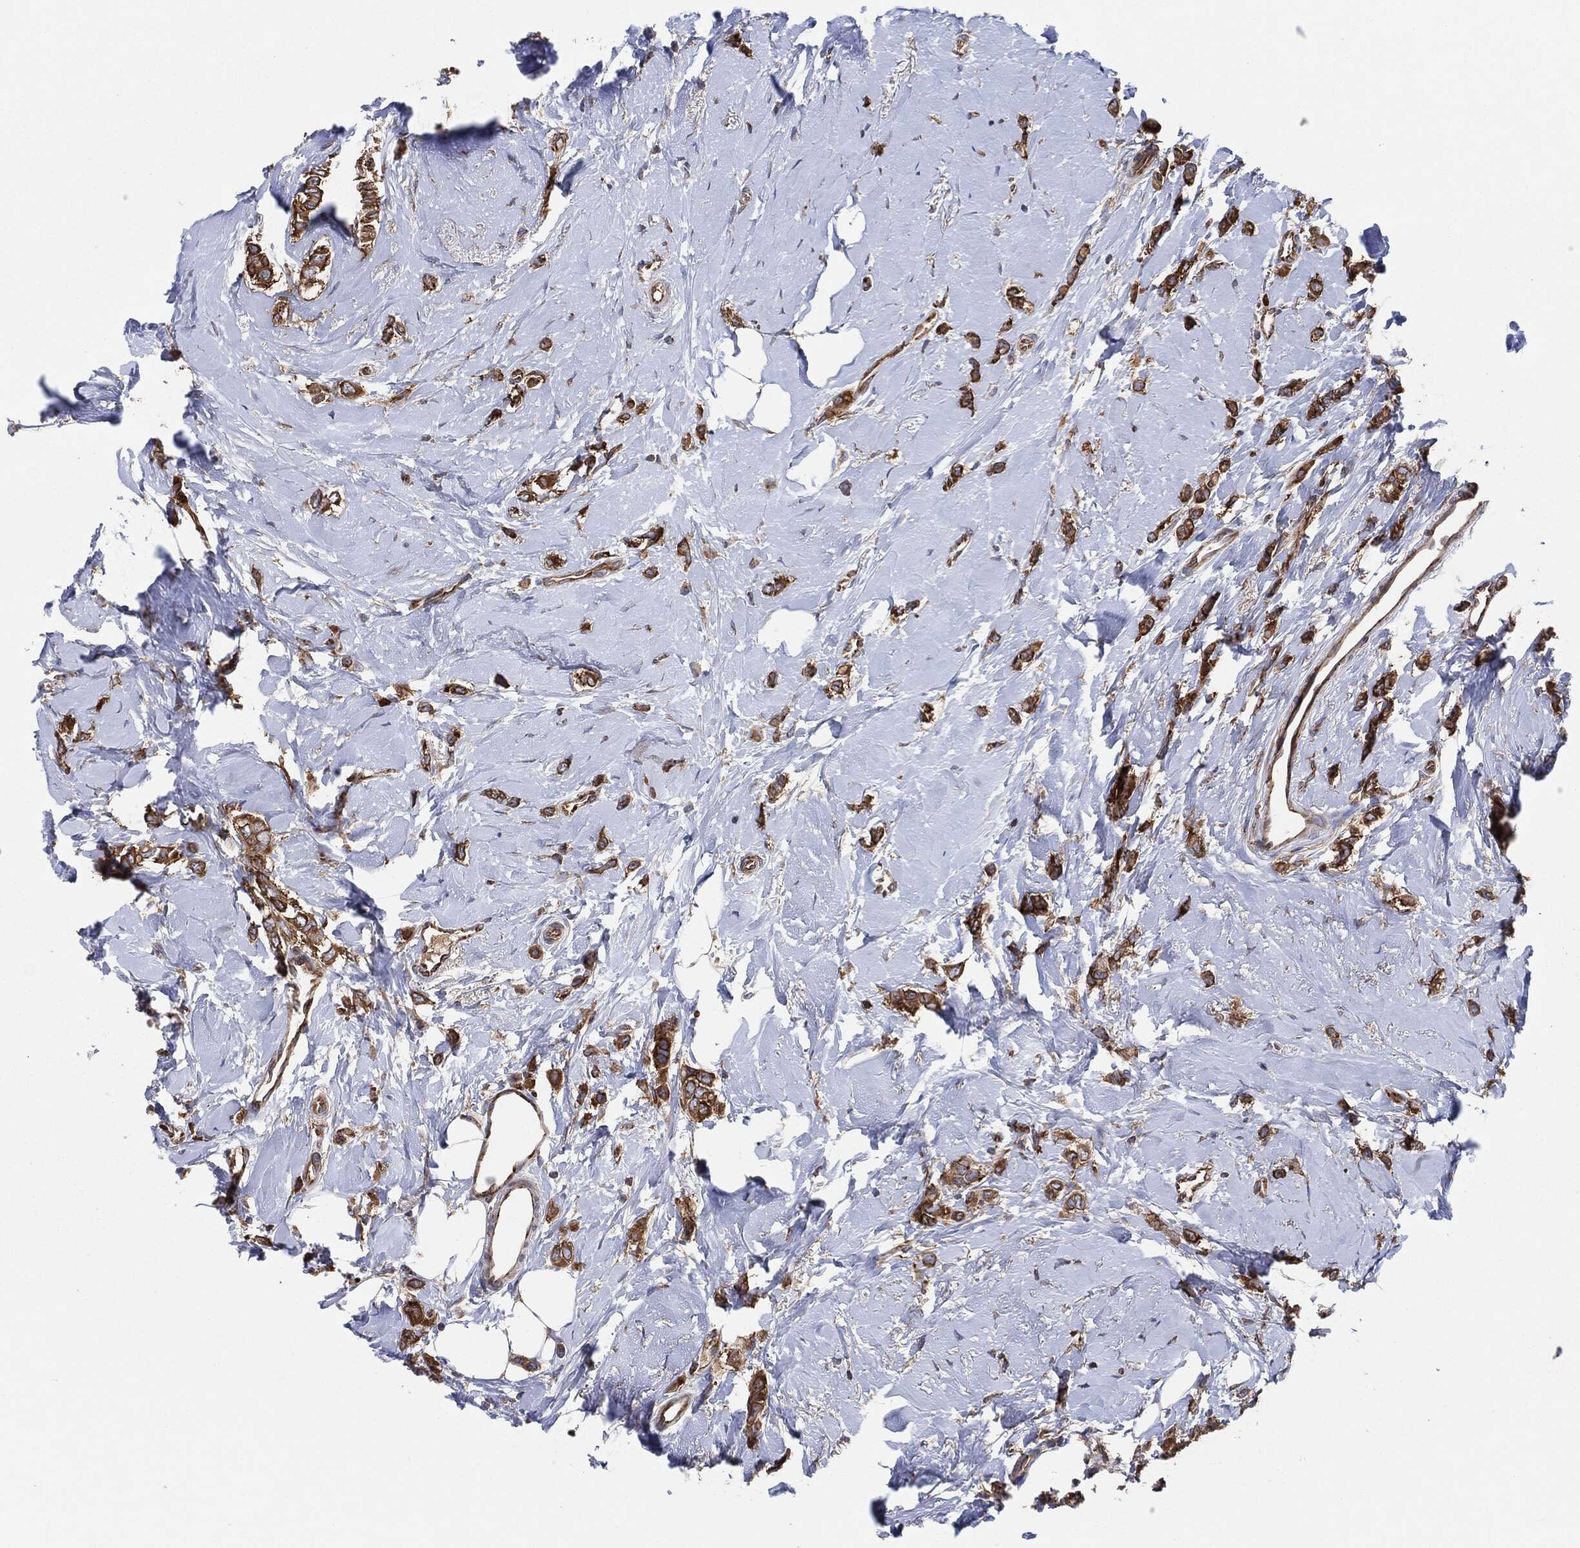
{"staining": {"intensity": "strong", "quantity": ">75%", "location": "cytoplasmic/membranous"}, "tissue": "breast cancer", "cell_type": "Tumor cells", "image_type": "cancer", "snomed": [{"axis": "morphology", "description": "Lobular carcinoma"}, {"axis": "topography", "description": "Breast"}], "caption": "Brown immunohistochemical staining in human lobular carcinoma (breast) exhibits strong cytoplasmic/membranous expression in approximately >75% of tumor cells.", "gene": "EIF2S2", "patient": {"sex": "female", "age": 66}}